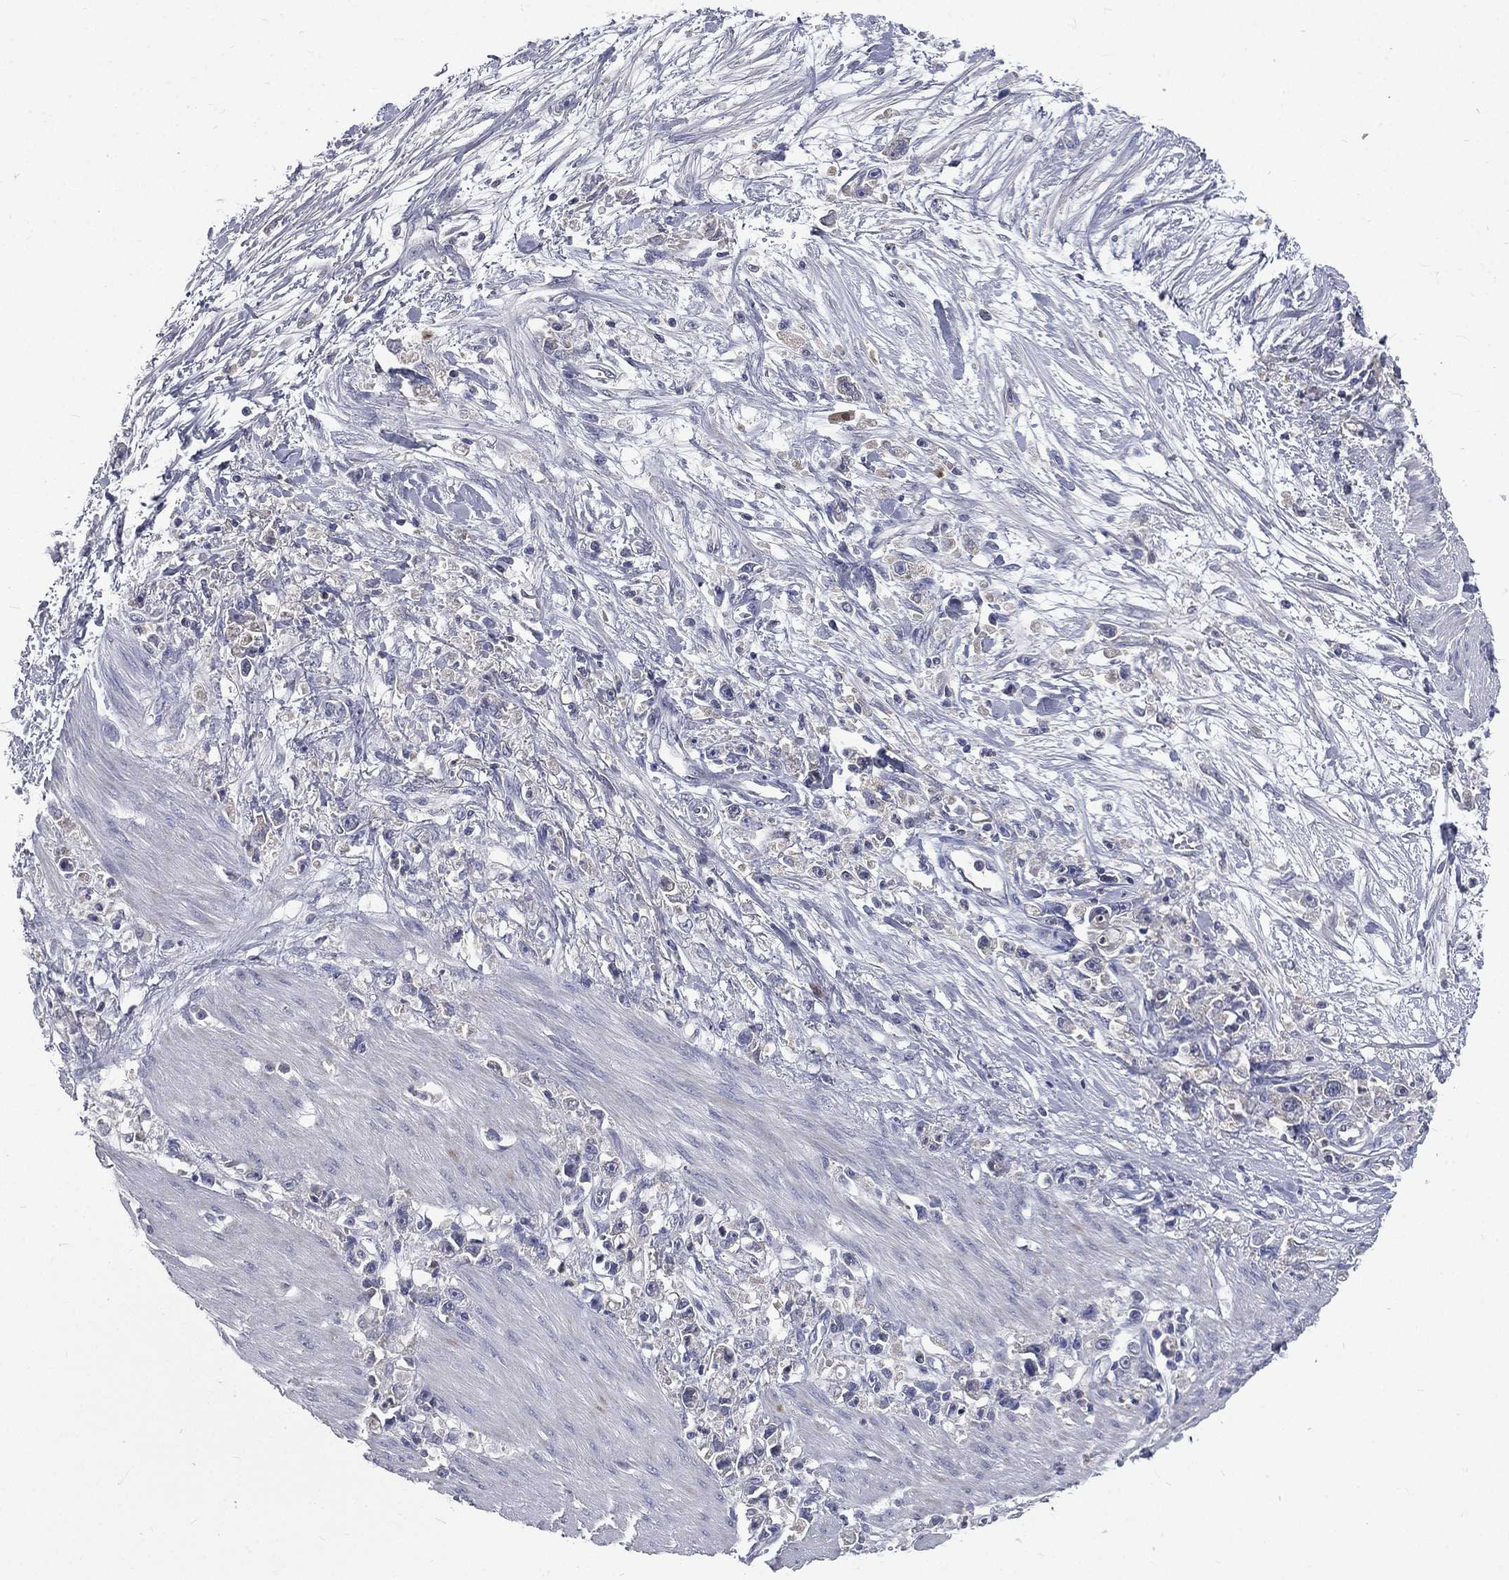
{"staining": {"intensity": "negative", "quantity": "none", "location": "none"}, "tissue": "stomach cancer", "cell_type": "Tumor cells", "image_type": "cancer", "snomed": [{"axis": "morphology", "description": "Adenocarcinoma, NOS"}, {"axis": "topography", "description": "Stomach"}], "caption": "This is a image of immunohistochemistry staining of stomach cancer, which shows no expression in tumor cells.", "gene": "CA12", "patient": {"sex": "female", "age": 59}}